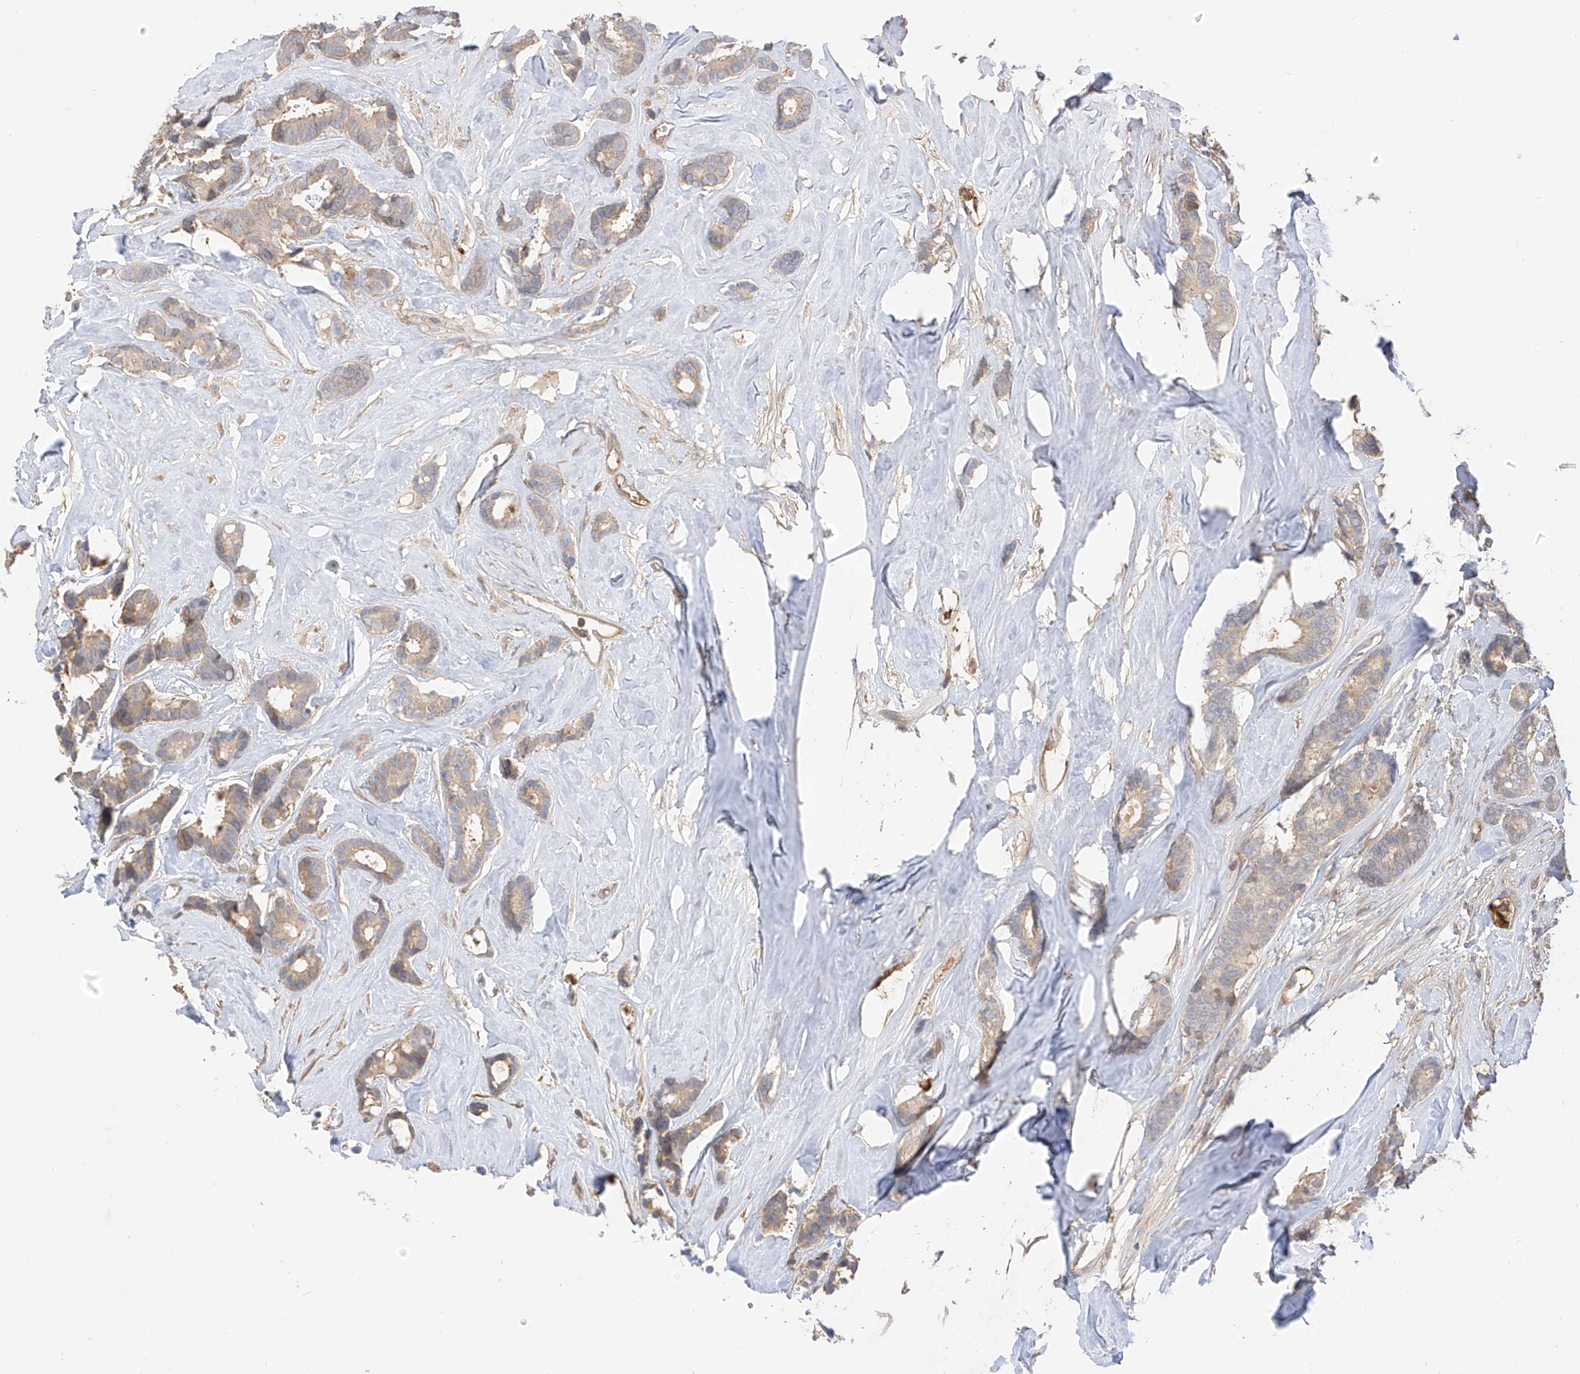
{"staining": {"intensity": "moderate", "quantity": ">75%", "location": "cytoplasmic/membranous,nuclear"}, "tissue": "breast cancer", "cell_type": "Tumor cells", "image_type": "cancer", "snomed": [{"axis": "morphology", "description": "Duct carcinoma"}, {"axis": "topography", "description": "Breast"}], "caption": "A high-resolution micrograph shows IHC staining of breast cancer, which exhibits moderate cytoplasmic/membranous and nuclear expression in approximately >75% of tumor cells.", "gene": "CACNA2D4", "patient": {"sex": "female", "age": 40}}